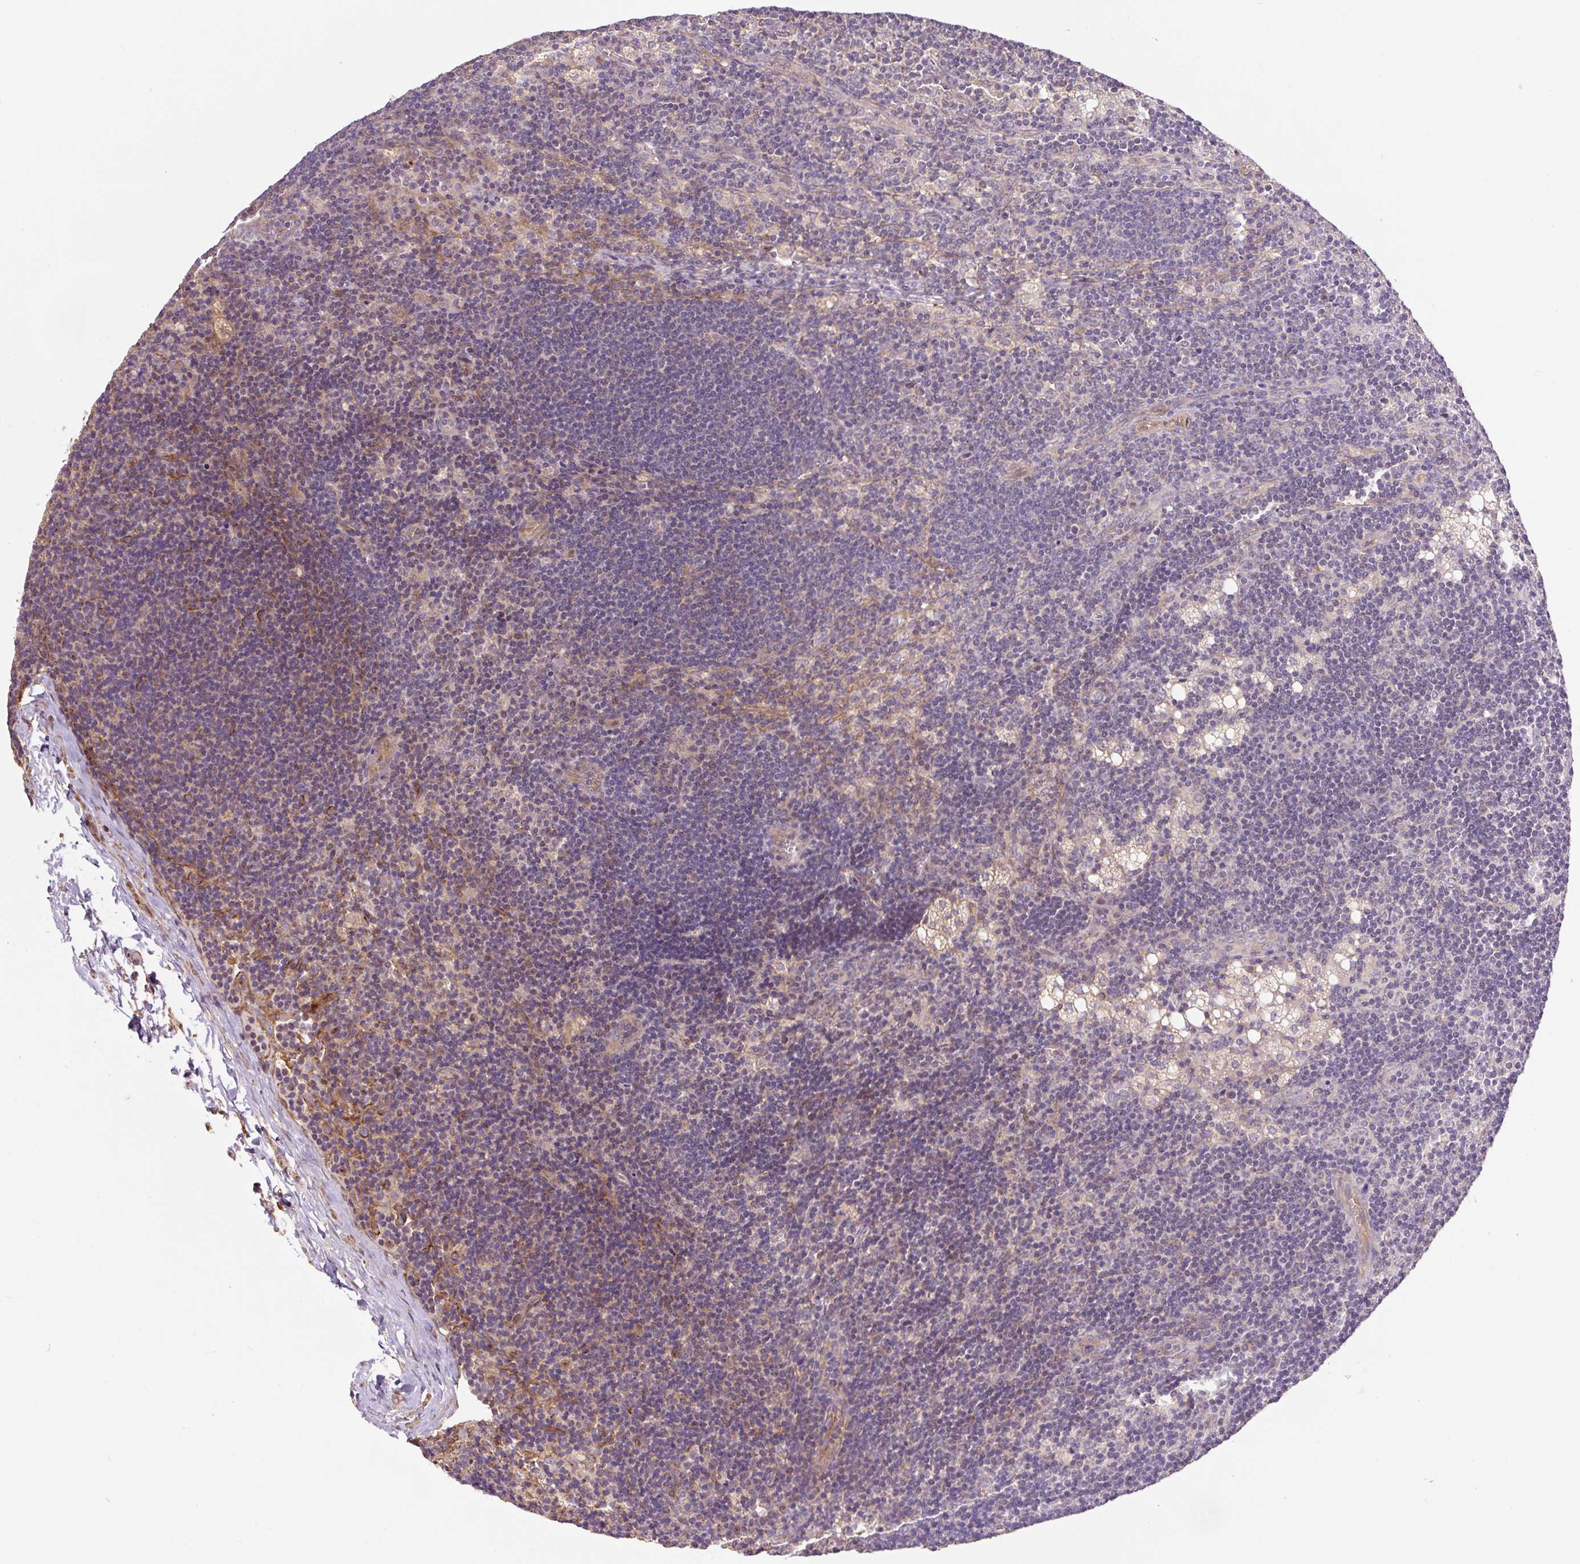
{"staining": {"intensity": "weak", "quantity": "25%-75%", "location": "cytoplasmic/membranous"}, "tissue": "lymph node", "cell_type": "Germinal center cells", "image_type": "normal", "snomed": [{"axis": "morphology", "description": "Normal tissue, NOS"}, {"axis": "topography", "description": "Lymph node"}], "caption": "Lymph node stained with immunohistochemistry (IHC) reveals weak cytoplasmic/membranous staining in approximately 25%-75% of germinal center cells.", "gene": "COX8A", "patient": {"sex": "male", "age": 24}}